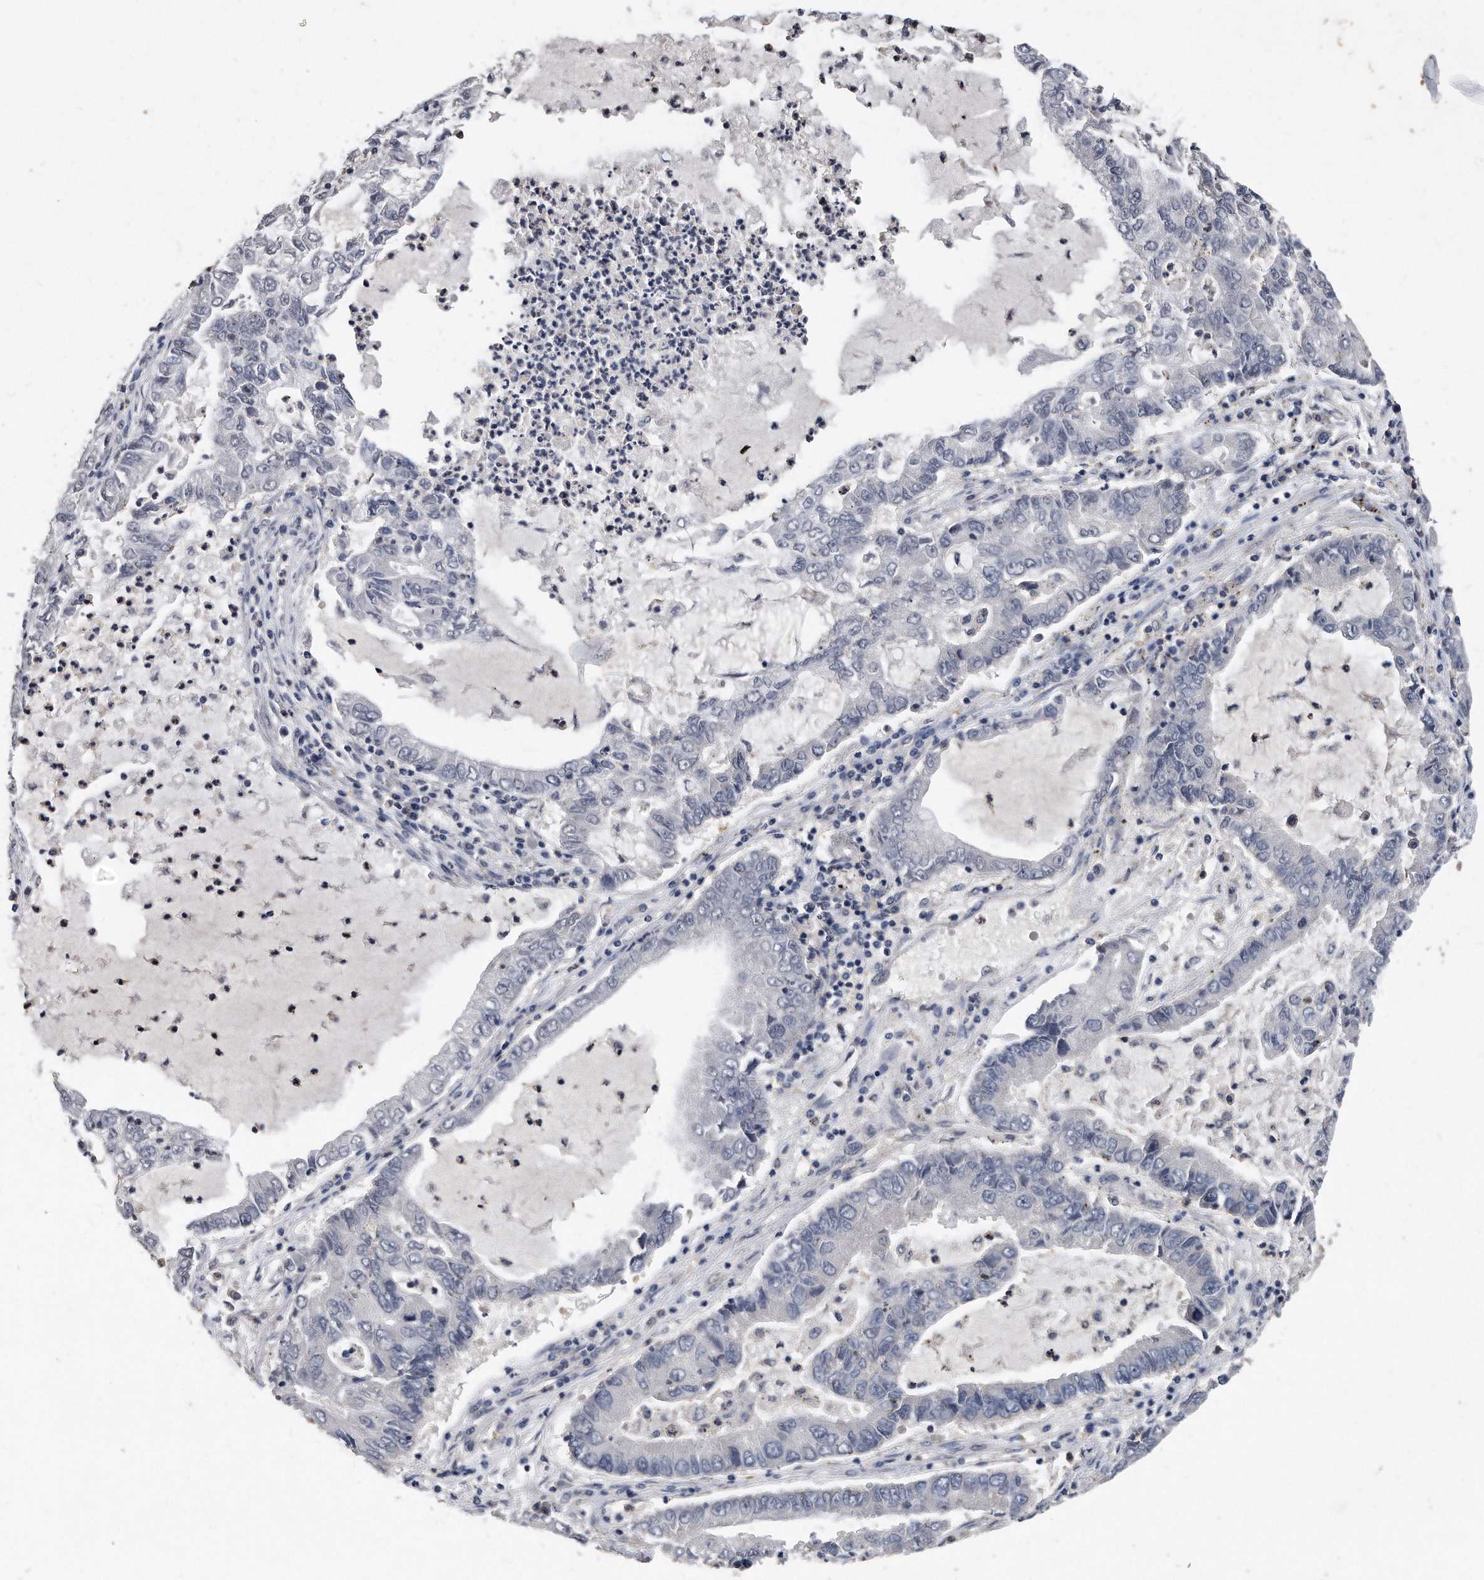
{"staining": {"intensity": "negative", "quantity": "none", "location": "none"}, "tissue": "lung cancer", "cell_type": "Tumor cells", "image_type": "cancer", "snomed": [{"axis": "morphology", "description": "Adenocarcinoma, NOS"}, {"axis": "topography", "description": "Lung"}], "caption": "The immunohistochemistry (IHC) photomicrograph has no significant expression in tumor cells of lung cancer (adenocarcinoma) tissue. (DAB (3,3'-diaminobenzidine) immunohistochemistry with hematoxylin counter stain).", "gene": "HOMER3", "patient": {"sex": "female", "age": 51}}